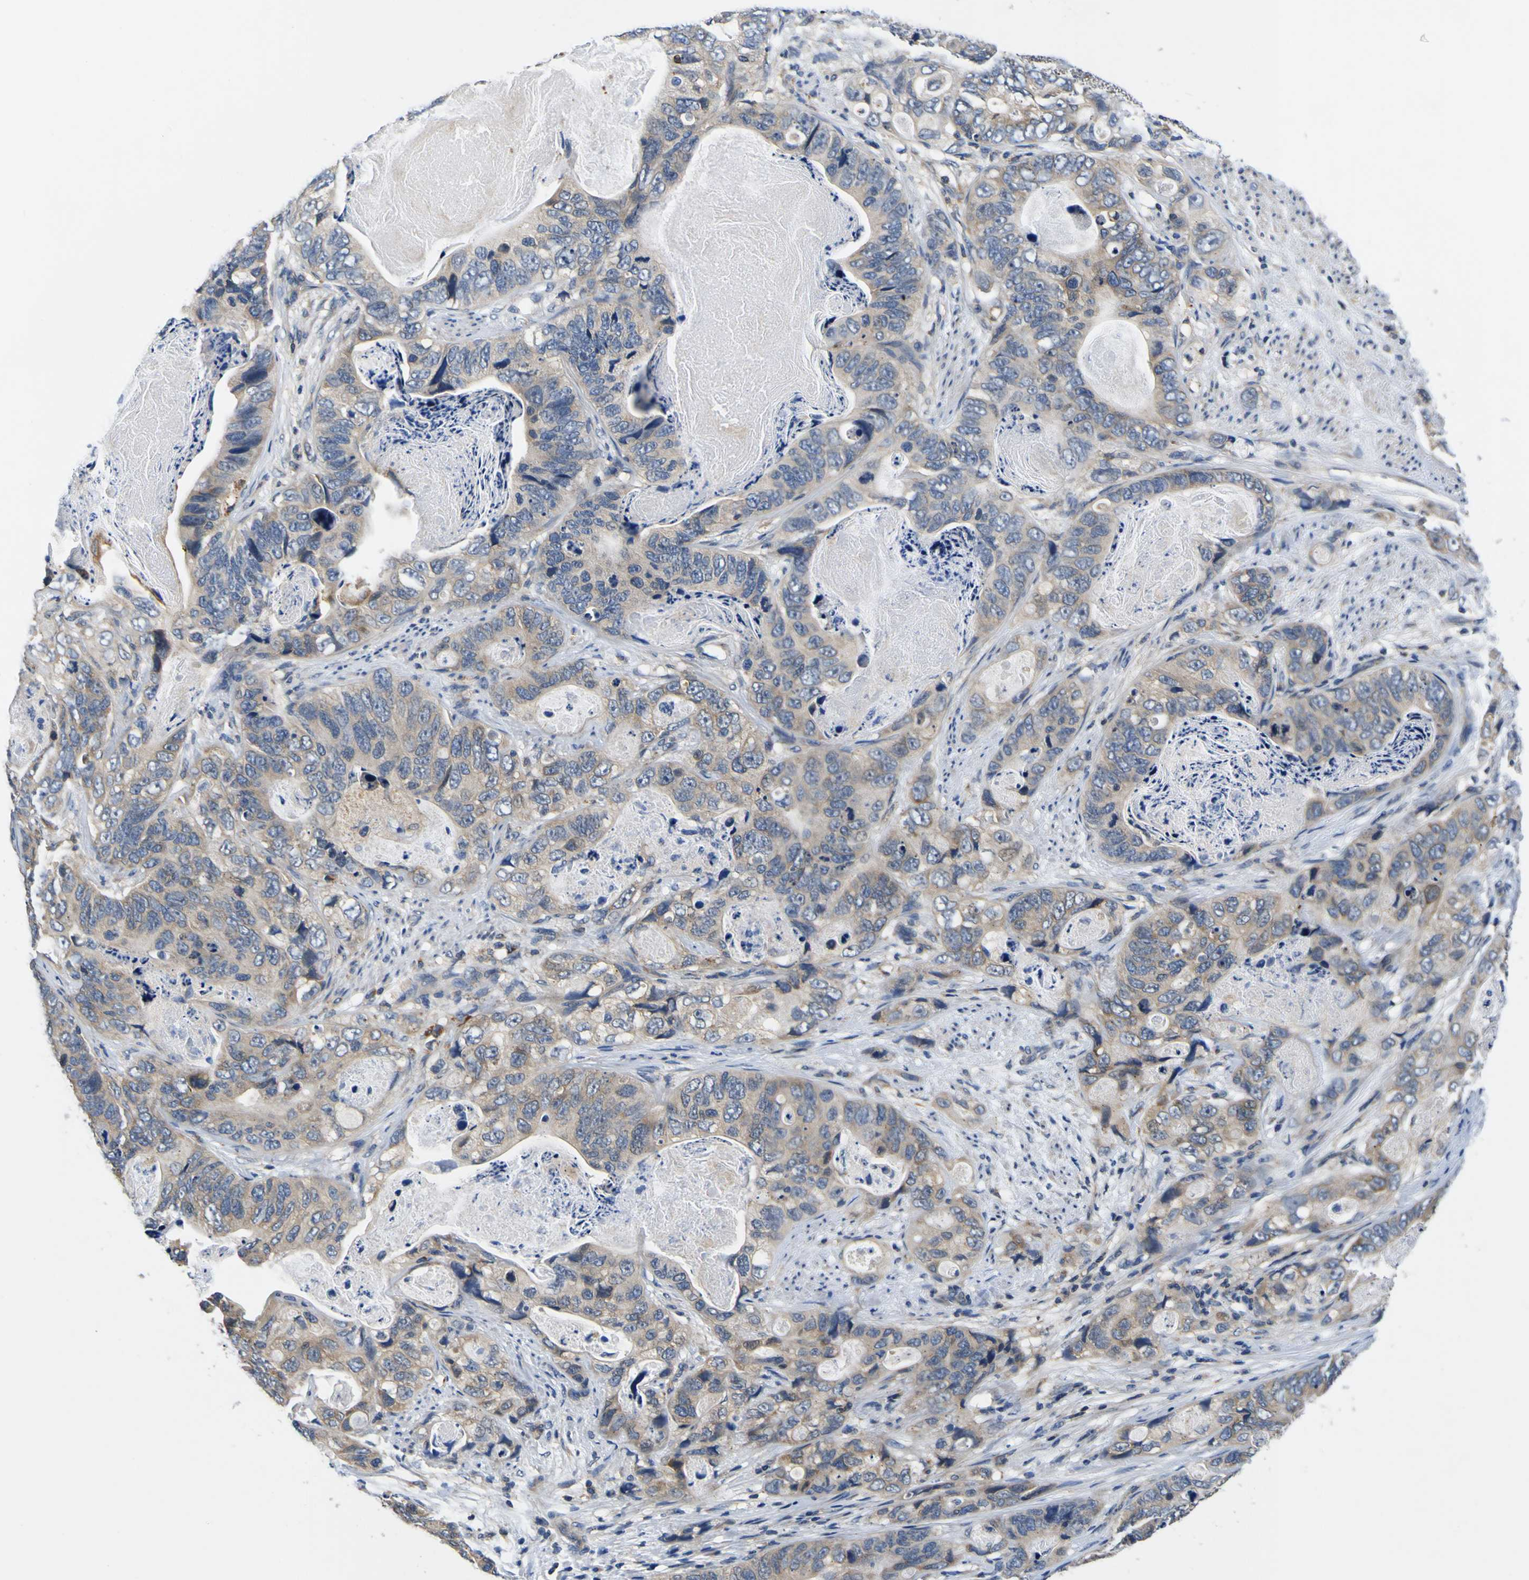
{"staining": {"intensity": "weak", "quantity": ">75%", "location": "cytoplasmic/membranous"}, "tissue": "stomach cancer", "cell_type": "Tumor cells", "image_type": "cancer", "snomed": [{"axis": "morphology", "description": "Adenocarcinoma, NOS"}, {"axis": "topography", "description": "Stomach"}], "caption": "Tumor cells display low levels of weak cytoplasmic/membranous positivity in about >75% of cells in stomach cancer (adenocarcinoma). (brown staining indicates protein expression, while blue staining denotes nuclei).", "gene": "TNIK", "patient": {"sex": "female", "age": 89}}